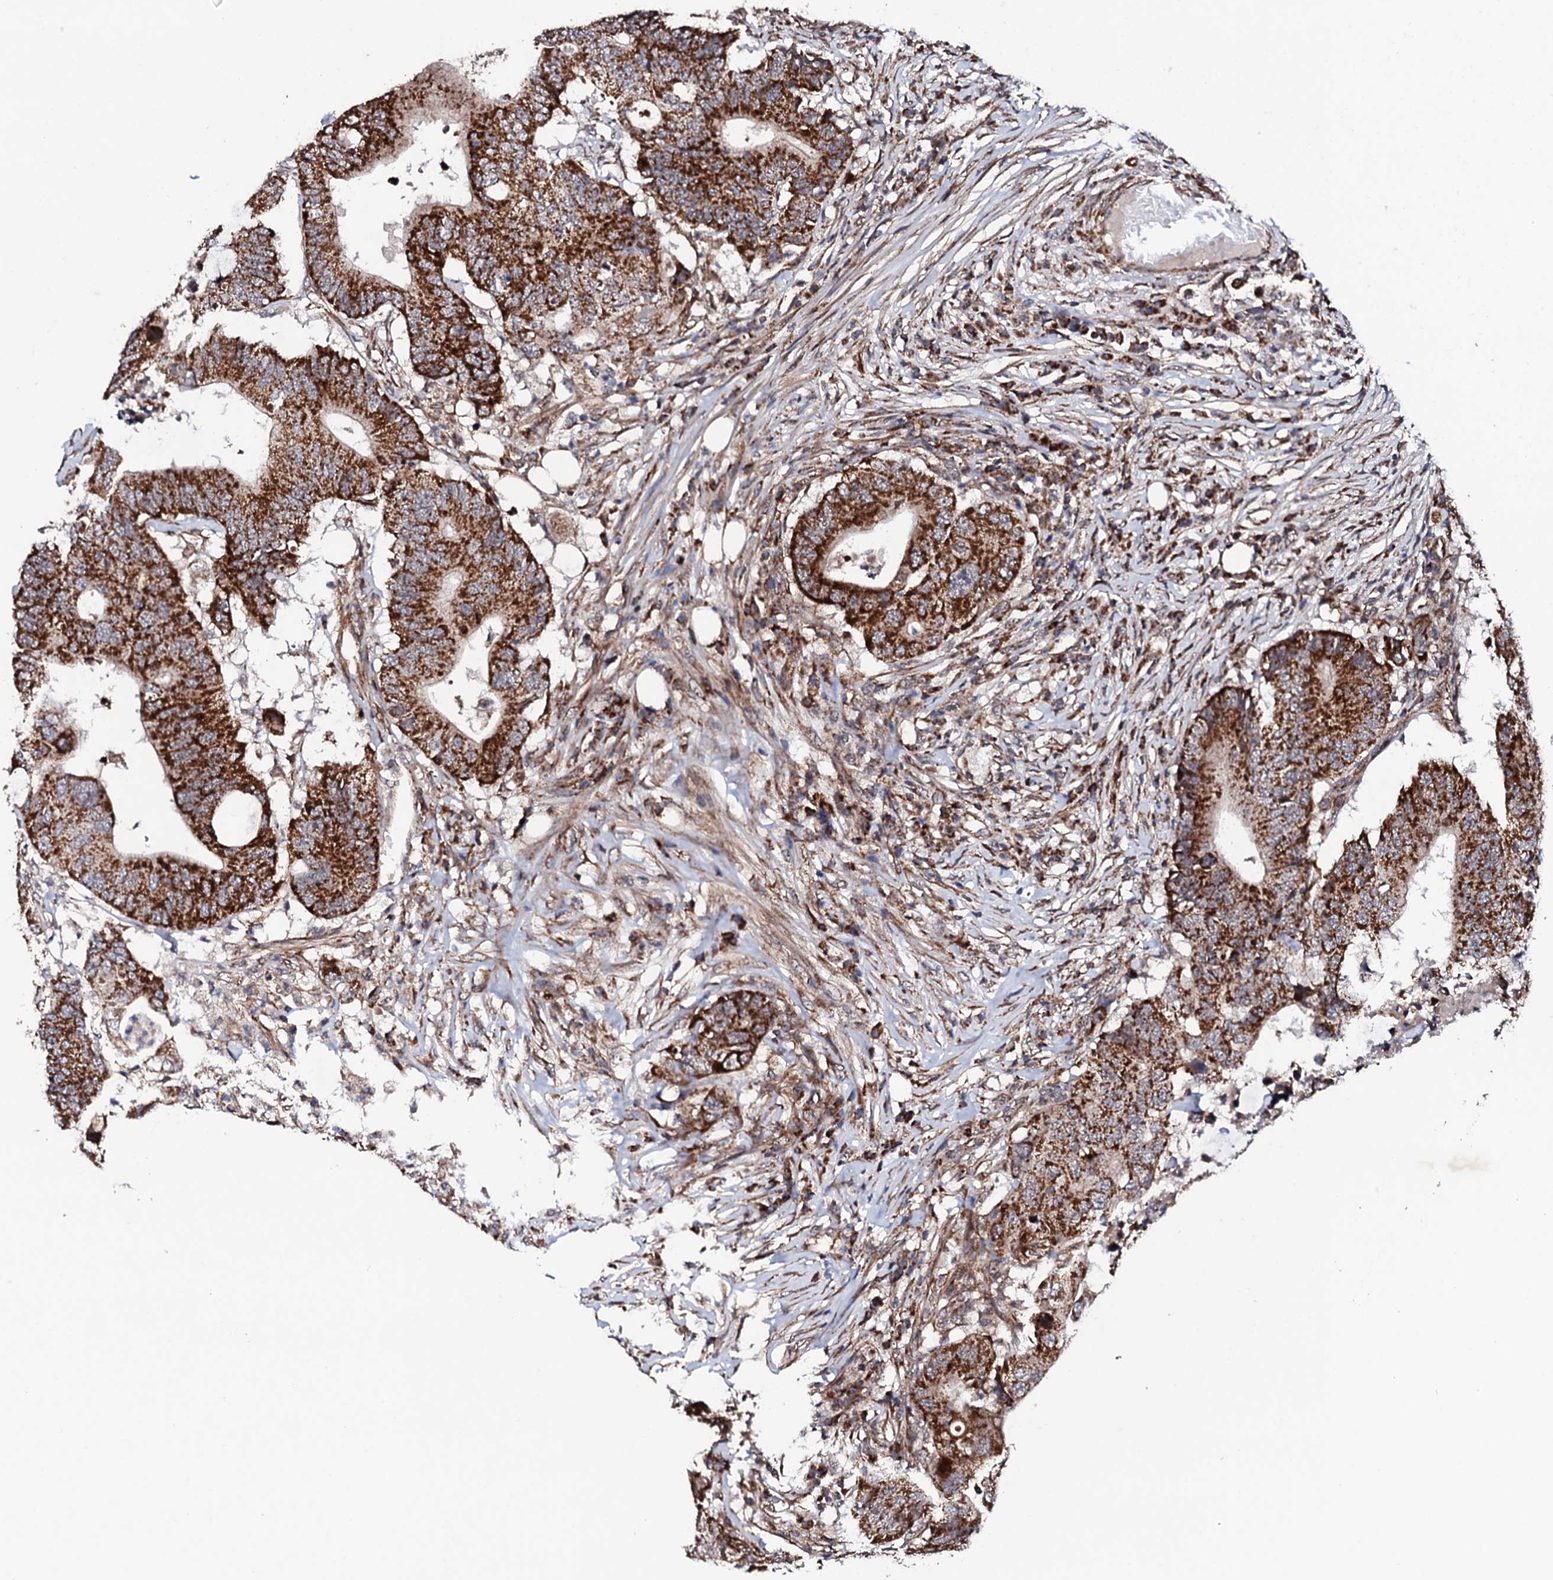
{"staining": {"intensity": "strong", "quantity": ">75%", "location": "cytoplasmic/membranous"}, "tissue": "colorectal cancer", "cell_type": "Tumor cells", "image_type": "cancer", "snomed": [{"axis": "morphology", "description": "Adenocarcinoma, NOS"}, {"axis": "topography", "description": "Colon"}], "caption": "Immunohistochemistry (IHC) of colorectal adenocarcinoma shows high levels of strong cytoplasmic/membranous positivity in approximately >75% of tumor cells.", "gene": "MTIF3", "patient": {"sex": "male", "age": 71}}